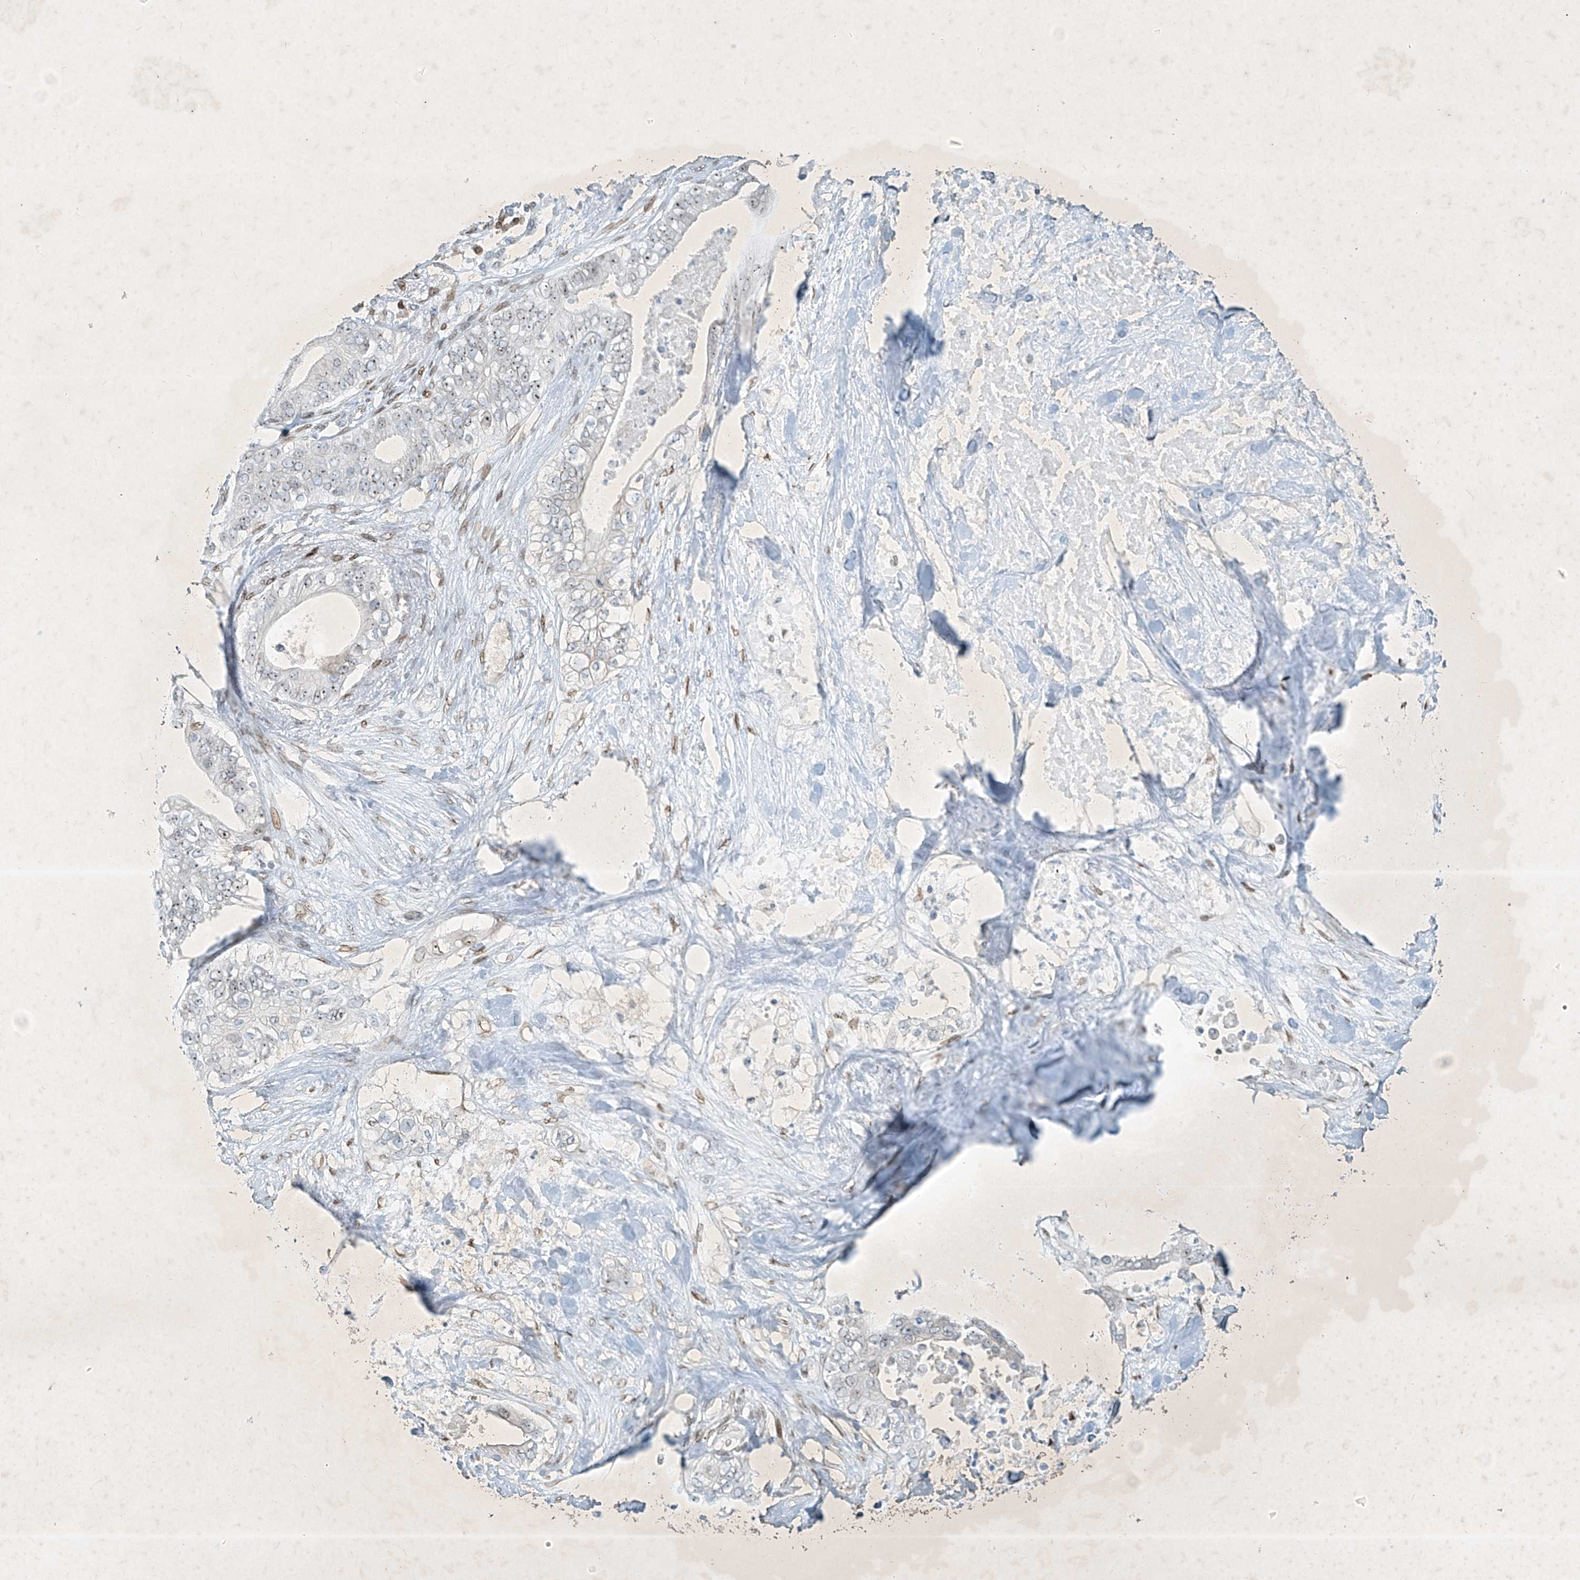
{"staining": {"intensity": "moderate", "quantity": "25%-75%", "location": "nuclear"}, "tissue": "pancreatic cancer", "cell_type": "Tumor cells", "image_type": "cancer", "snomed": [{"axis": "morphology", "description": "Adenocarcinoma, NOS"}, {"axis": "topography", "description": "Pancreas"}], "caption": "Adenocarcinoma (pancreatic) tissue demonstrates moderate nuclear positivity in approximately 25%-75% of tumor cells (DAB (3,3'-diaminobenzidine) IHC with brightfield microscopy, high magnification).", "gene": "SAMD15", "patient": {"sex": "female", "age": 78}}